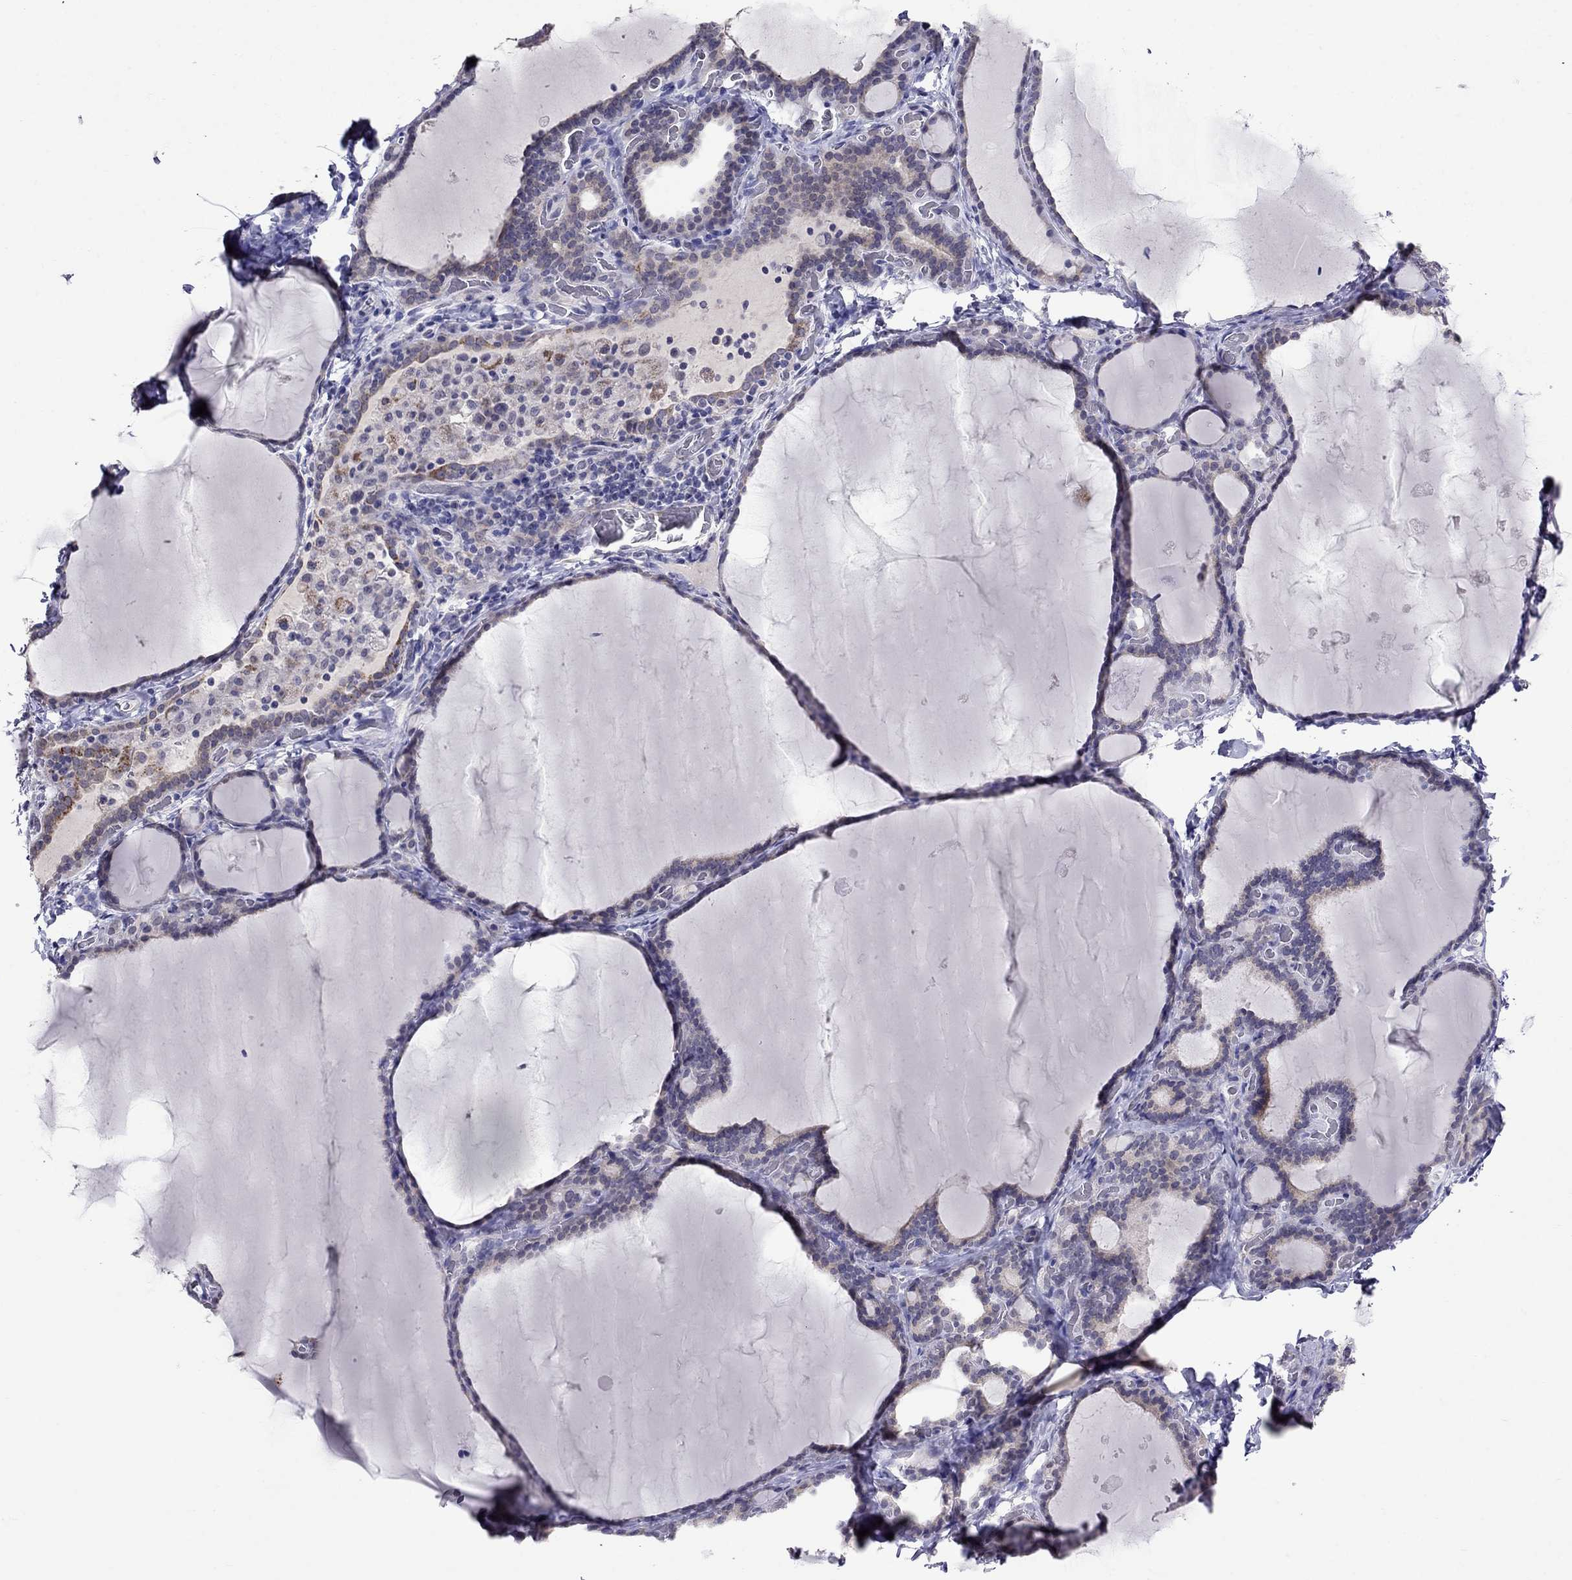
{"staining": {"intensity": "negative", "quantity": "none", "location": "none"}, "tissue": "thyroid gland", "cell_type": "Glandular cells", "image_type": "normal", "snomed": [{"axis": "morphology", "description": "Normal tissue, NOS"}, {"axis": "morphology", "description": "Hyperplasia, NOS"}, {"axis": "topography", "description": "Thyroid gland"}], "caption": "Normal thyroid gland was stained to show a protein in brown. There is no significant staining in glandular cells.", "gene": "MYO3B", "patient": {"sex": "female", "age": 27}}